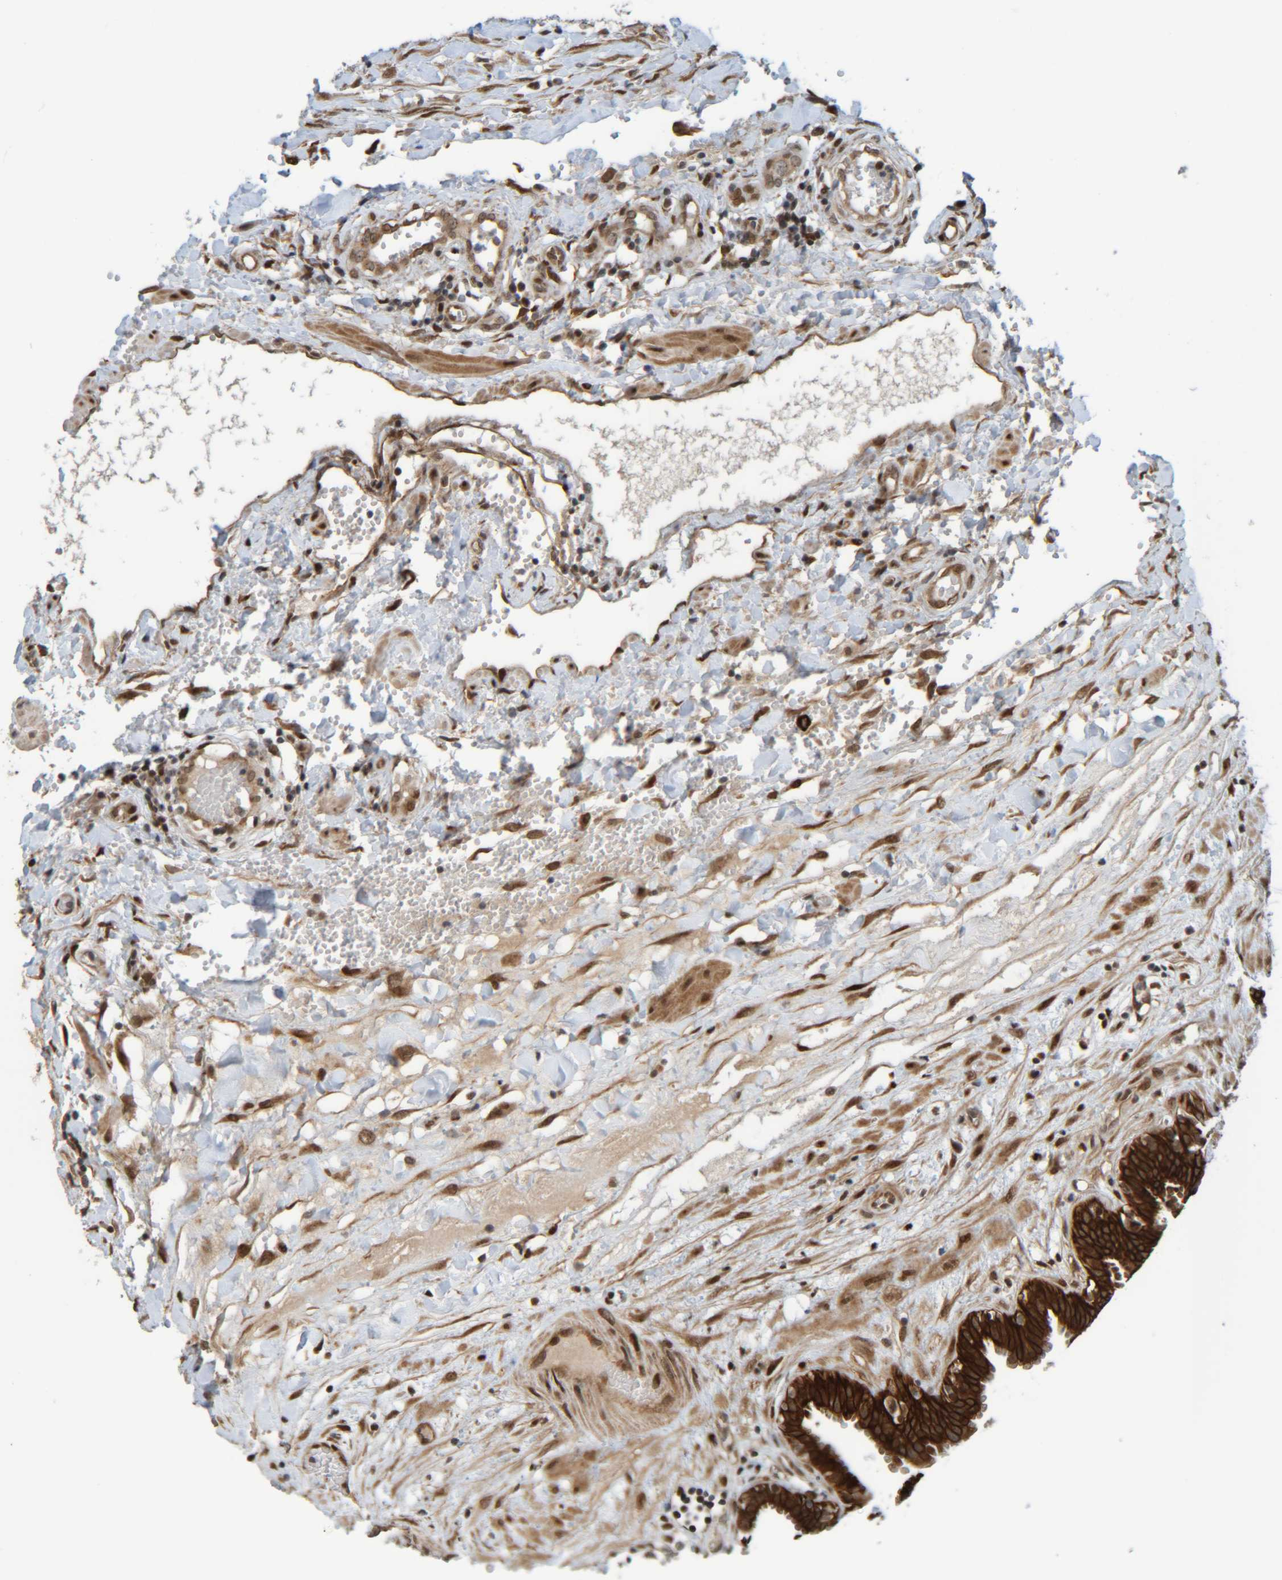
{"staining": {"intensity": "strong", "quantity": ">75%", "location": "cytoplasmic/membranous"}, "tissue": "fallopian tube", "cell_type": "Glandular cells", "image_type": "normal", "snomed": [{"axis": "morphology", "description": "Normal tissue, NOS"}, {"axis": "topography", "description": "Fallopian tube"}, {"axis": "topography", "description": "Placenta"}], "caption": "Benign fallopian tube demonstrates strong cytoplasmic/membranous staining in approximately >75% of glandular cells, visualized by immunohistochemistry.", "gene": "CCDC57", "patient": {"sex": "female", "age": 32}}